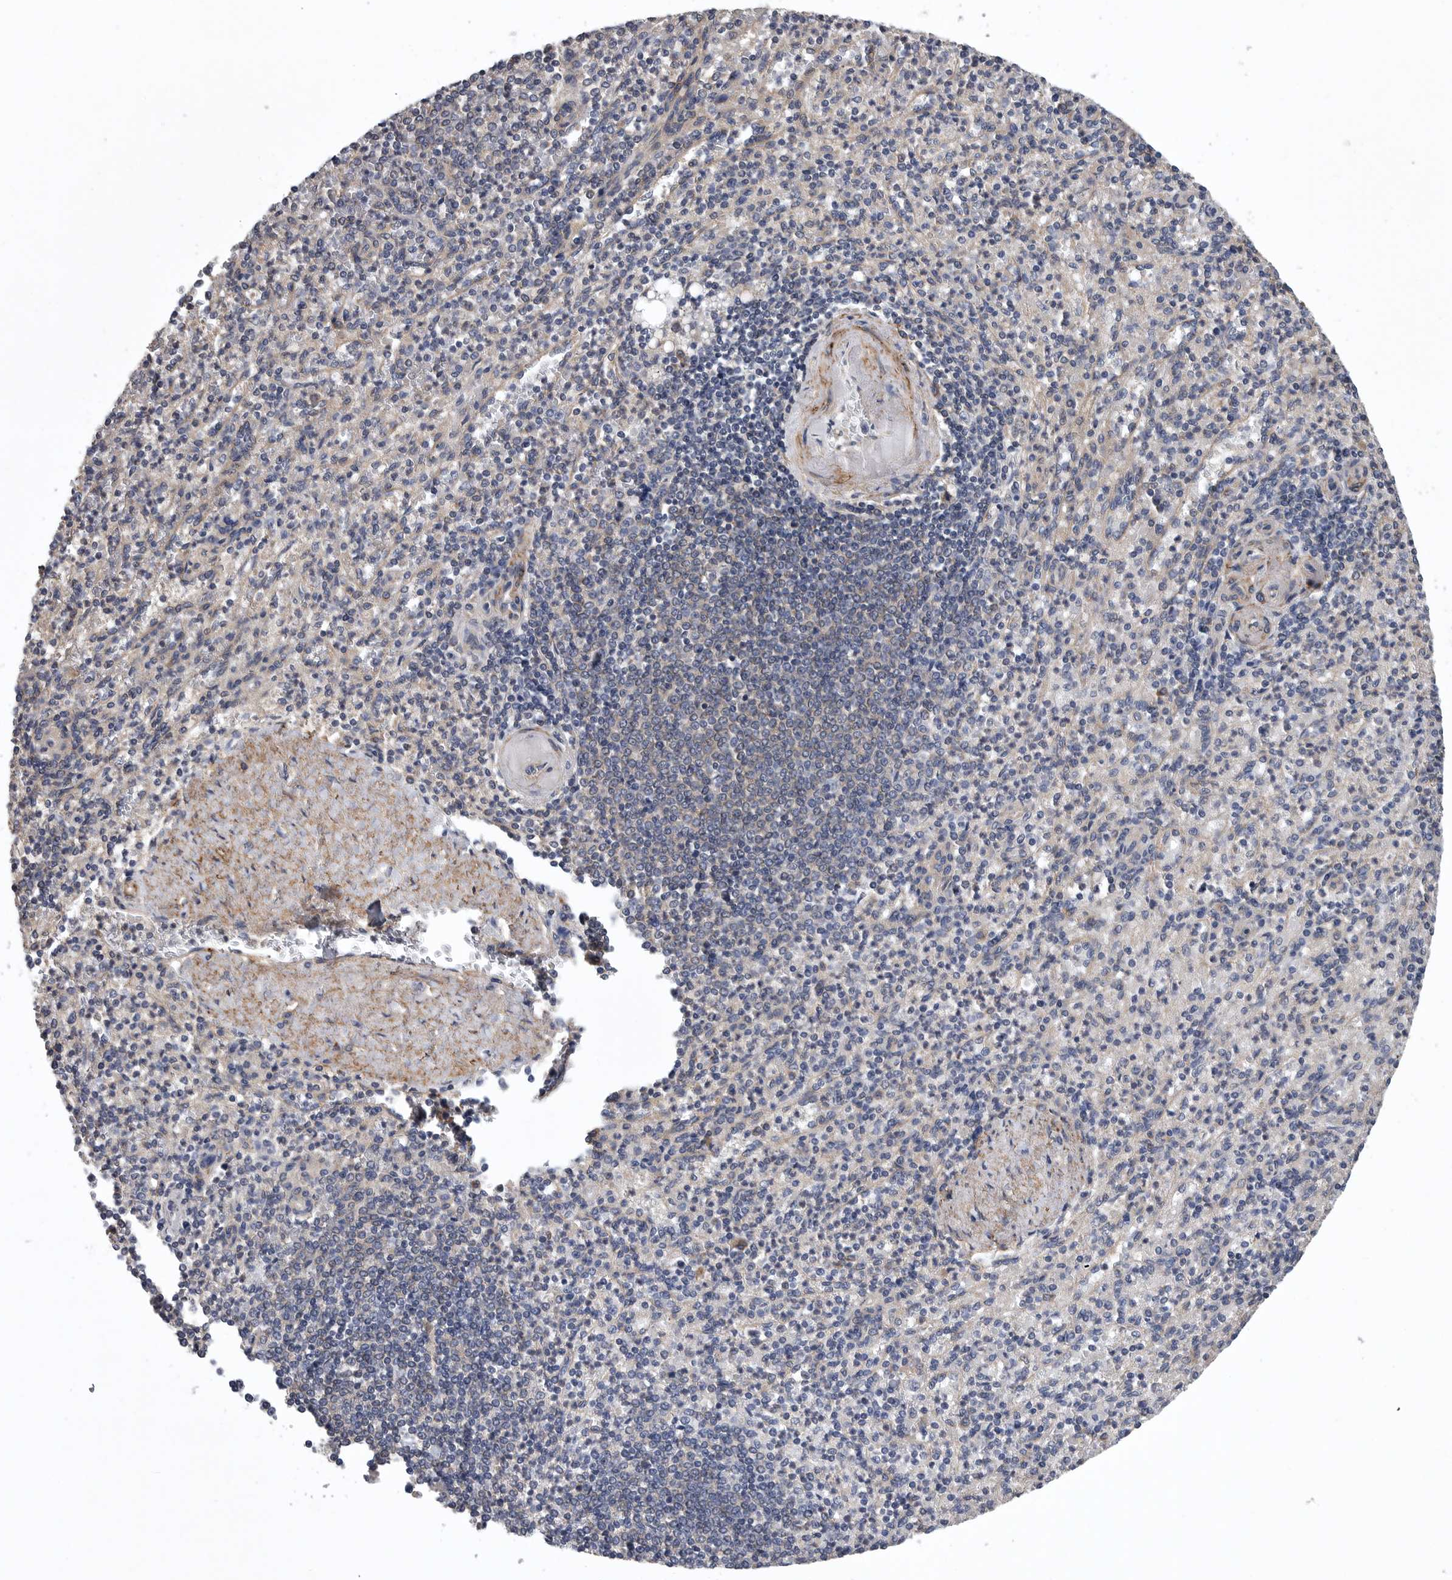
{"staining": {"intensity": "negative", "quantity": "none", "location": "none"}, "tissue": "spleen", "cell_type": "Cells in red pulp", "image_type": "normal", "snomed": [{"axis": "morphology", "description": "Normal tissue, NOS"}, {"axis": "topography", "description": "Spleen"}], "caption": "A high-resolution image shows immunohistochemistry (IHC) staining of normal spleen, which shows no significant staining in cells in red pulp.", "gene": "OXR1", "patient": {"sex": "female", "age": 74}}